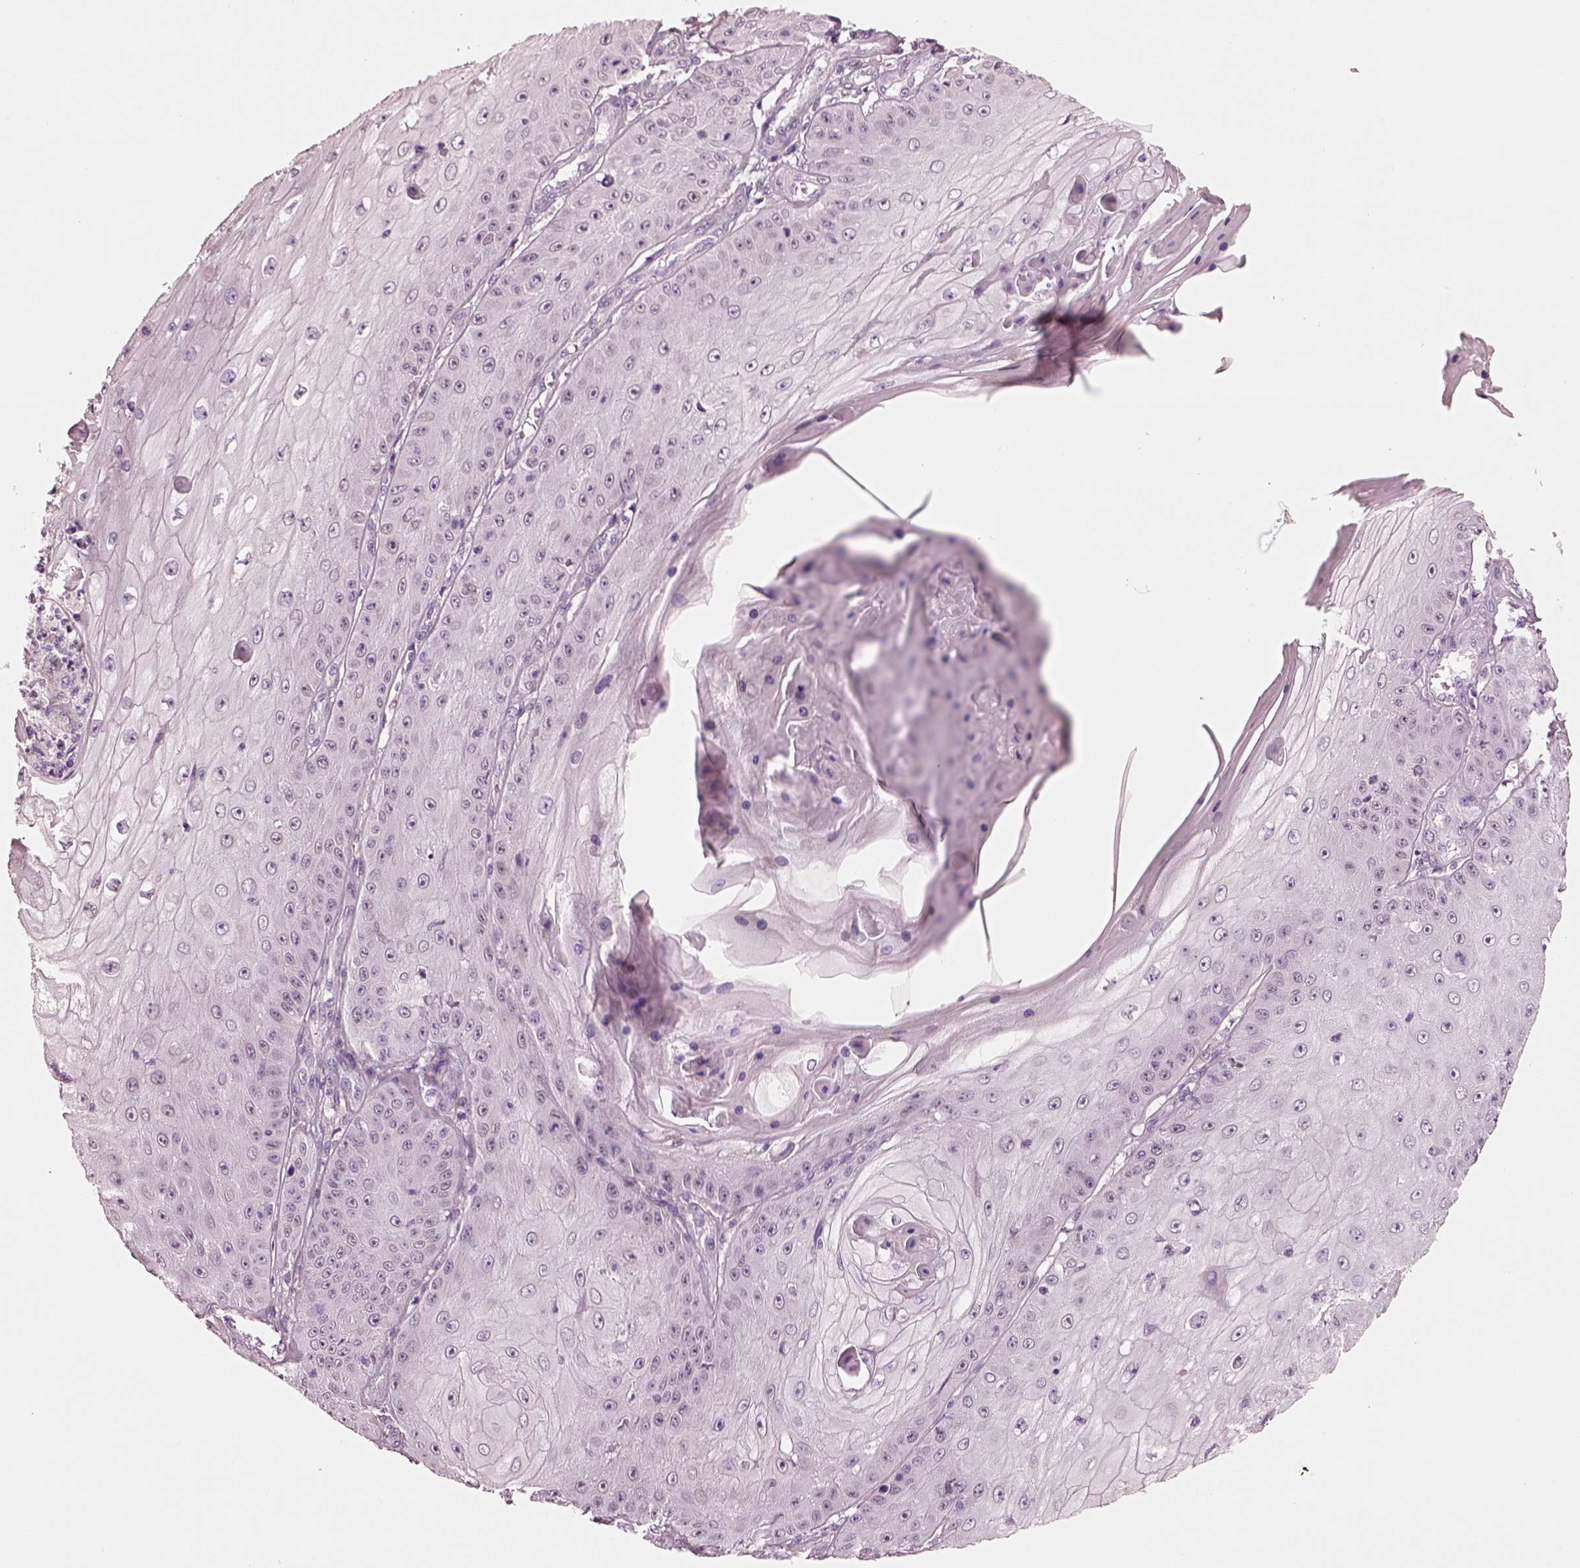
{"staining": {"intensity": "negative", "quantity": "none", "location": "none"}, "tissue": "skin cancer", "cell_type": "Tumor cells", "image_type": "cancer", "snomed": [{"axis": "morphology", "description": "Squamous cell carcinoma, NOS"}, {"axis": "topography", "description": "Skin"}], "caption": "Tumor cells are negative for brown protein staining in skin cancer (squamous cell carcinoma). The staining was performed using DAB (3,3'-diaminobenzidine) to visualize the protein expression in brown, while the nuclei were stained in blue with hematoxylin (Magnification: 20x).", "gene": "ELSPBP1", "patient": {"sex": "male", "age": 70}}